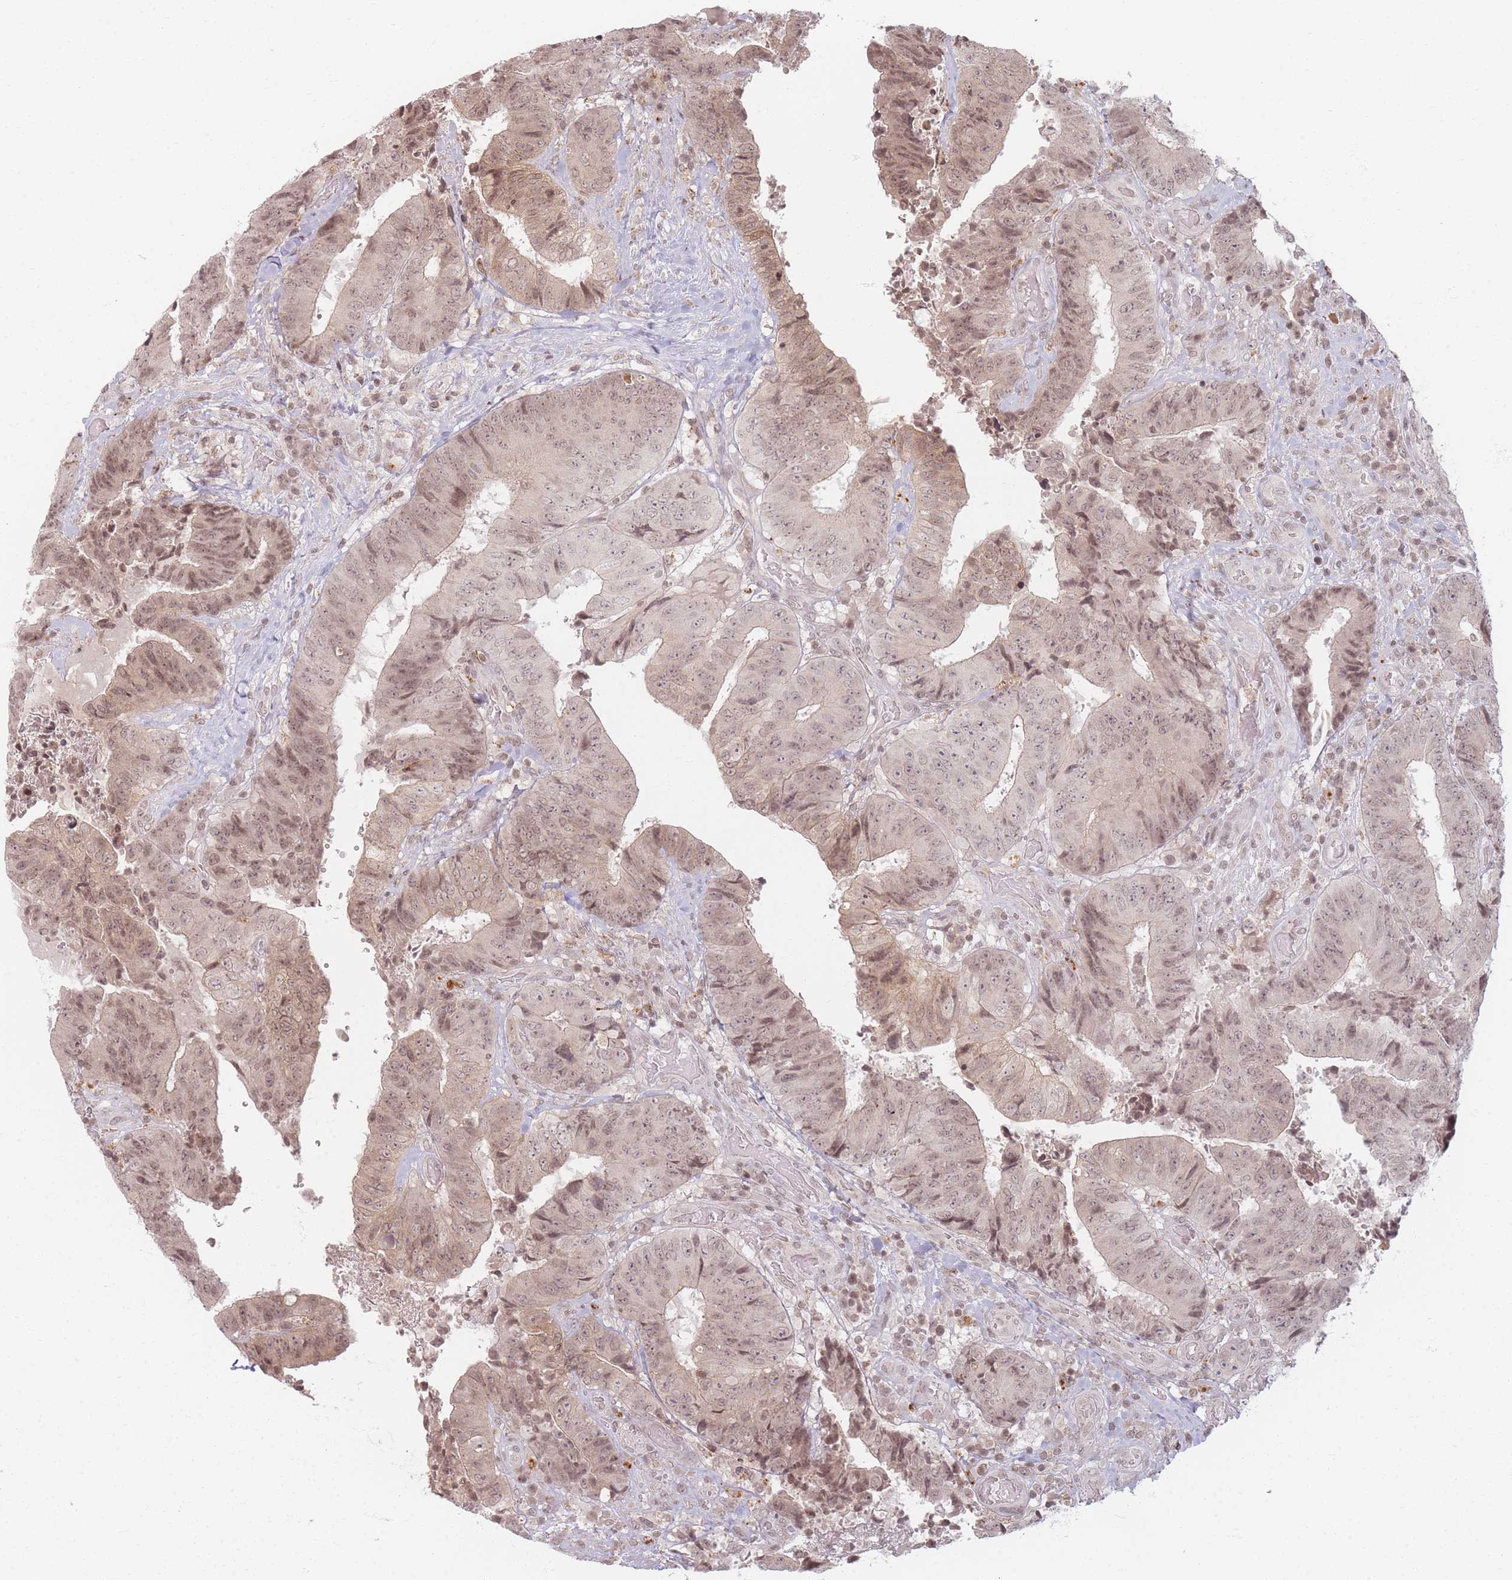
{"staining": {"intensity": "weak", "quantity": ">75%", "location": "nuclear"}, "tissue": "colorectal cancer", "cell_type": "Tumor cells", "image_type": "cancer", "snomed": [{"axis": "morphology", "description": "Adenocarcinoma, NOS"}, {"axis": "topography", "description": "Rectum"}], "caption": "Colorectal cancer stained for a protein (brown) displays weak nuclear positive positivity in approximately >75% of tumor cells.", "gene": "SPATA45", "patient": {"sex": "male", "age": 72}}